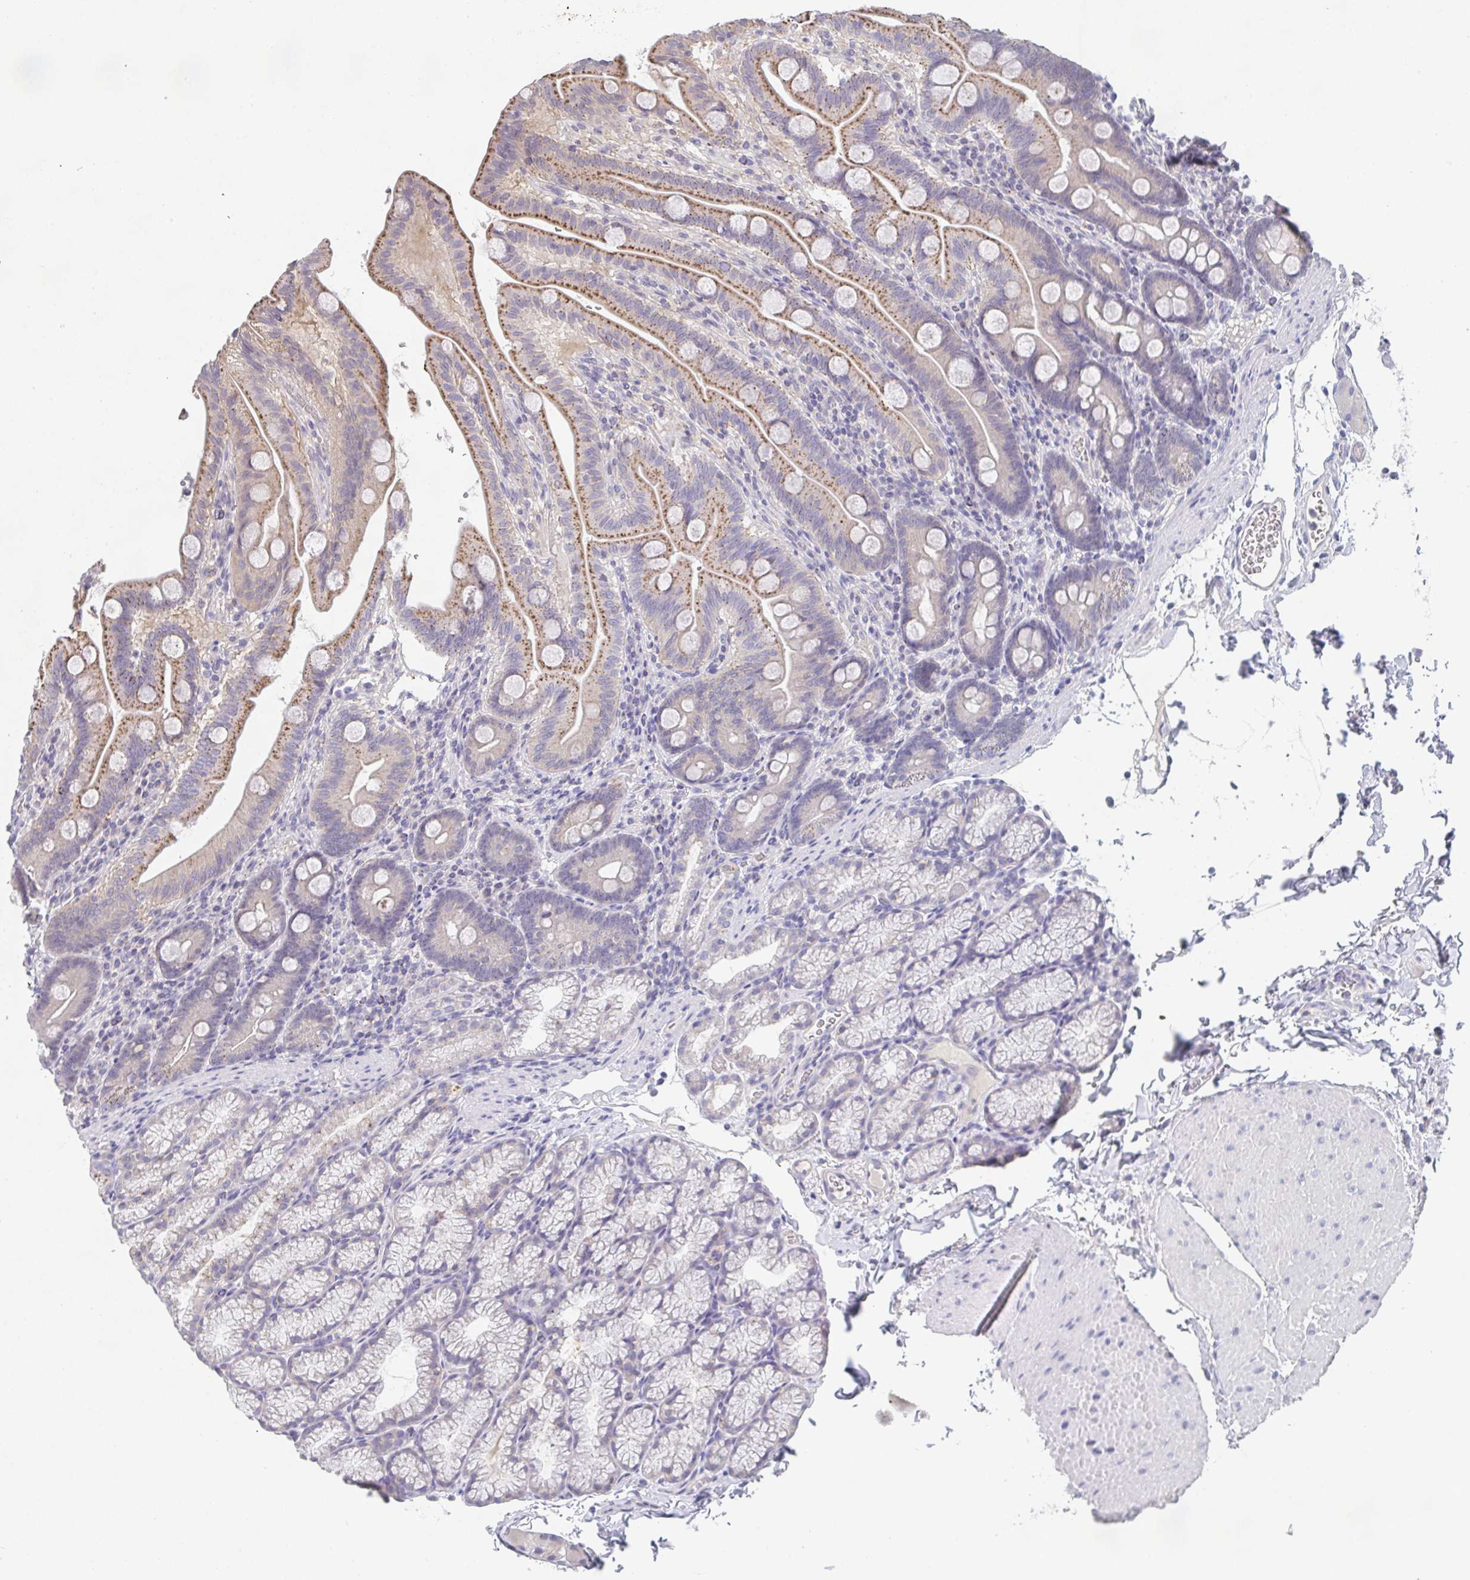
{"staining": {"intensity": "moderate", "quantity": ">75%", "location": "cytoplasmic/membranous"}, "tissue": "duodenum", "cell_type": "Glandular cells", "image_type": "normal", "snomed": [{"axis": "morphology", "description": "Normal tissue, NOS"}, {"axis": "topography", "description": "Duodenum"}], "caption": "A photomicrograph showing moderate cytoplasmic/membranous positivity in about >75% of glandular cells in unremarkable duodenum, as visualized by brown immunohistochemical staining.", "gene": "CHMP5", "patient": {"sex": "male", "age": 59}}